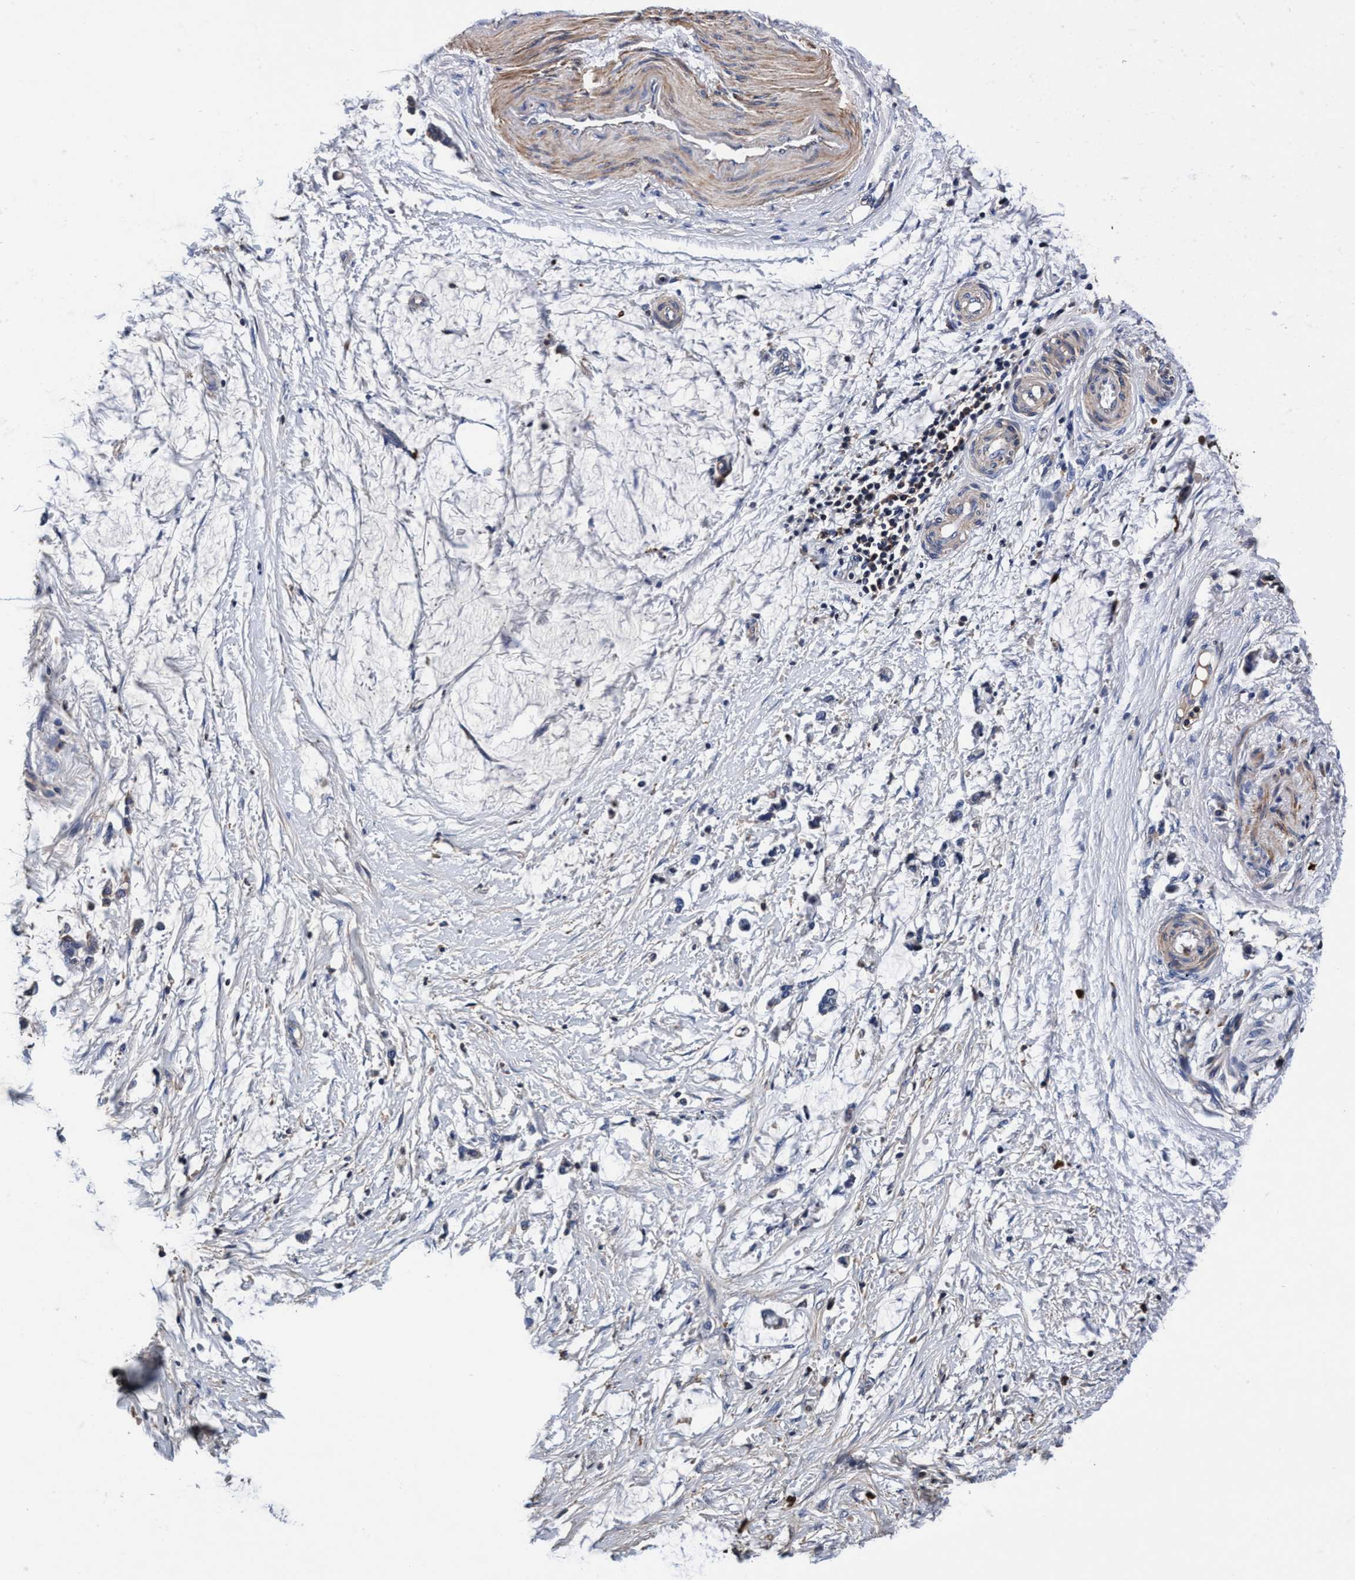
{"staining": {"intensity": "moderate", "quantity": "25%-75%", "location": "cytoplasmic/membranous"}, "tissue": "adipose tissue", "cell_type": "Adipocytes", "image_type": "normal", "snomed": [{"axis": "morphology", "description": "Normal tissue, NOS"}, {"axis": "morphology", "description": "Adenocarcinoma, NOS"}, {"axis": "topography", "description": "Colon"}, {"axis": "topography", "description": "Peripheral nerve tissue"}], "caption": "Moderate cytoplasmic/membranous protein expression is identified in approximately 25%-75% of adipocytes in adipose tissue.", "gene": "RNF208", "patient": {"sex": "male", "age": 14}}